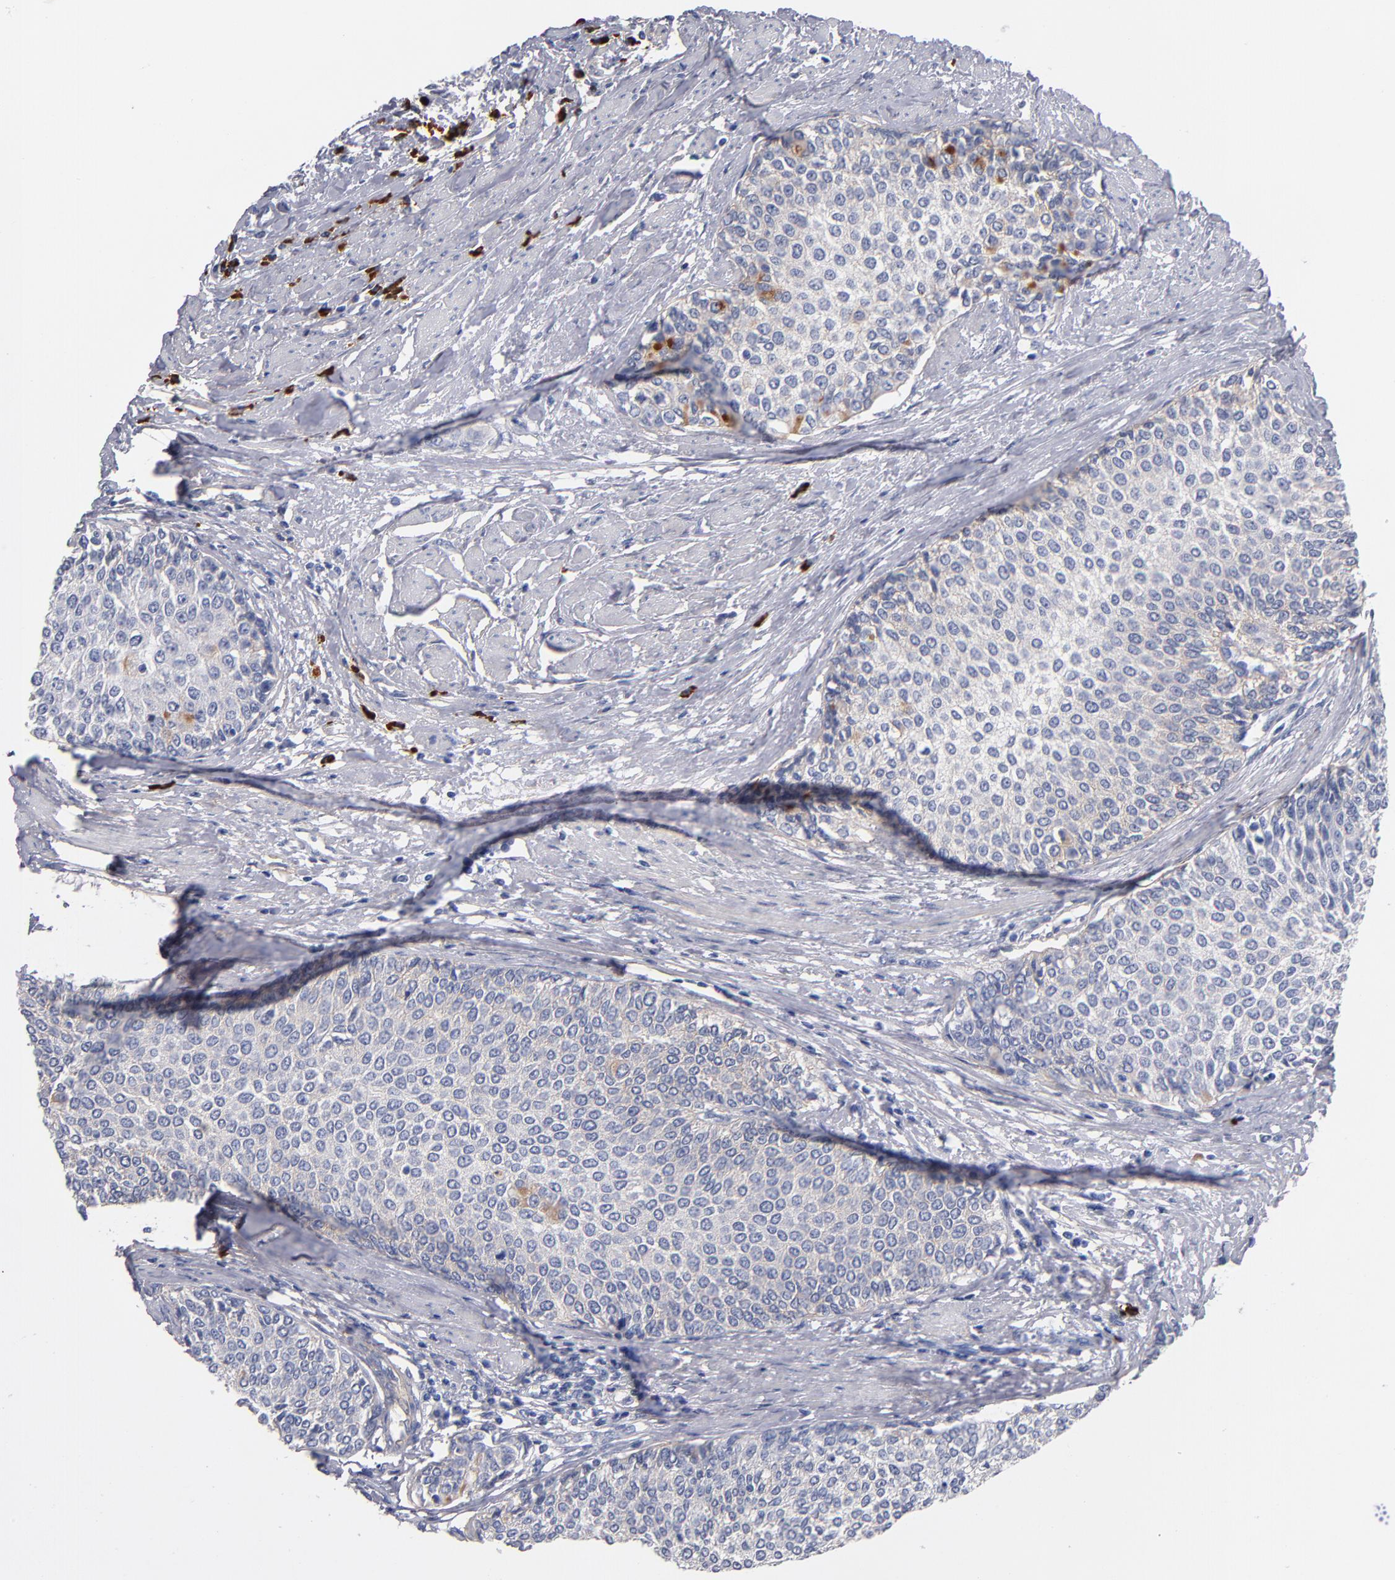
{"staining": {"intensity": "weak", "quantity": "25%-75%", "location": "cytoplasmic/membranous"}, "tissue": "urothelial cancer", "cell_type": "Tumor cells", "image_type": "cancer", "snomed": [{"axis": "morphology", "description": "Urothelial carcinoma, Low grade"}, {"axis": "topography", "description": "Urinary bladder"}], "caption": "Weak cytoplasmic/membranous protein expression is identified in approximately 25%-75% of tumor cells in urothelial cancer. (IHC, brightfield microscopy, high magnification).", "gene": "PLSCR4", "patient": {"sex": "female", "age": 73}}